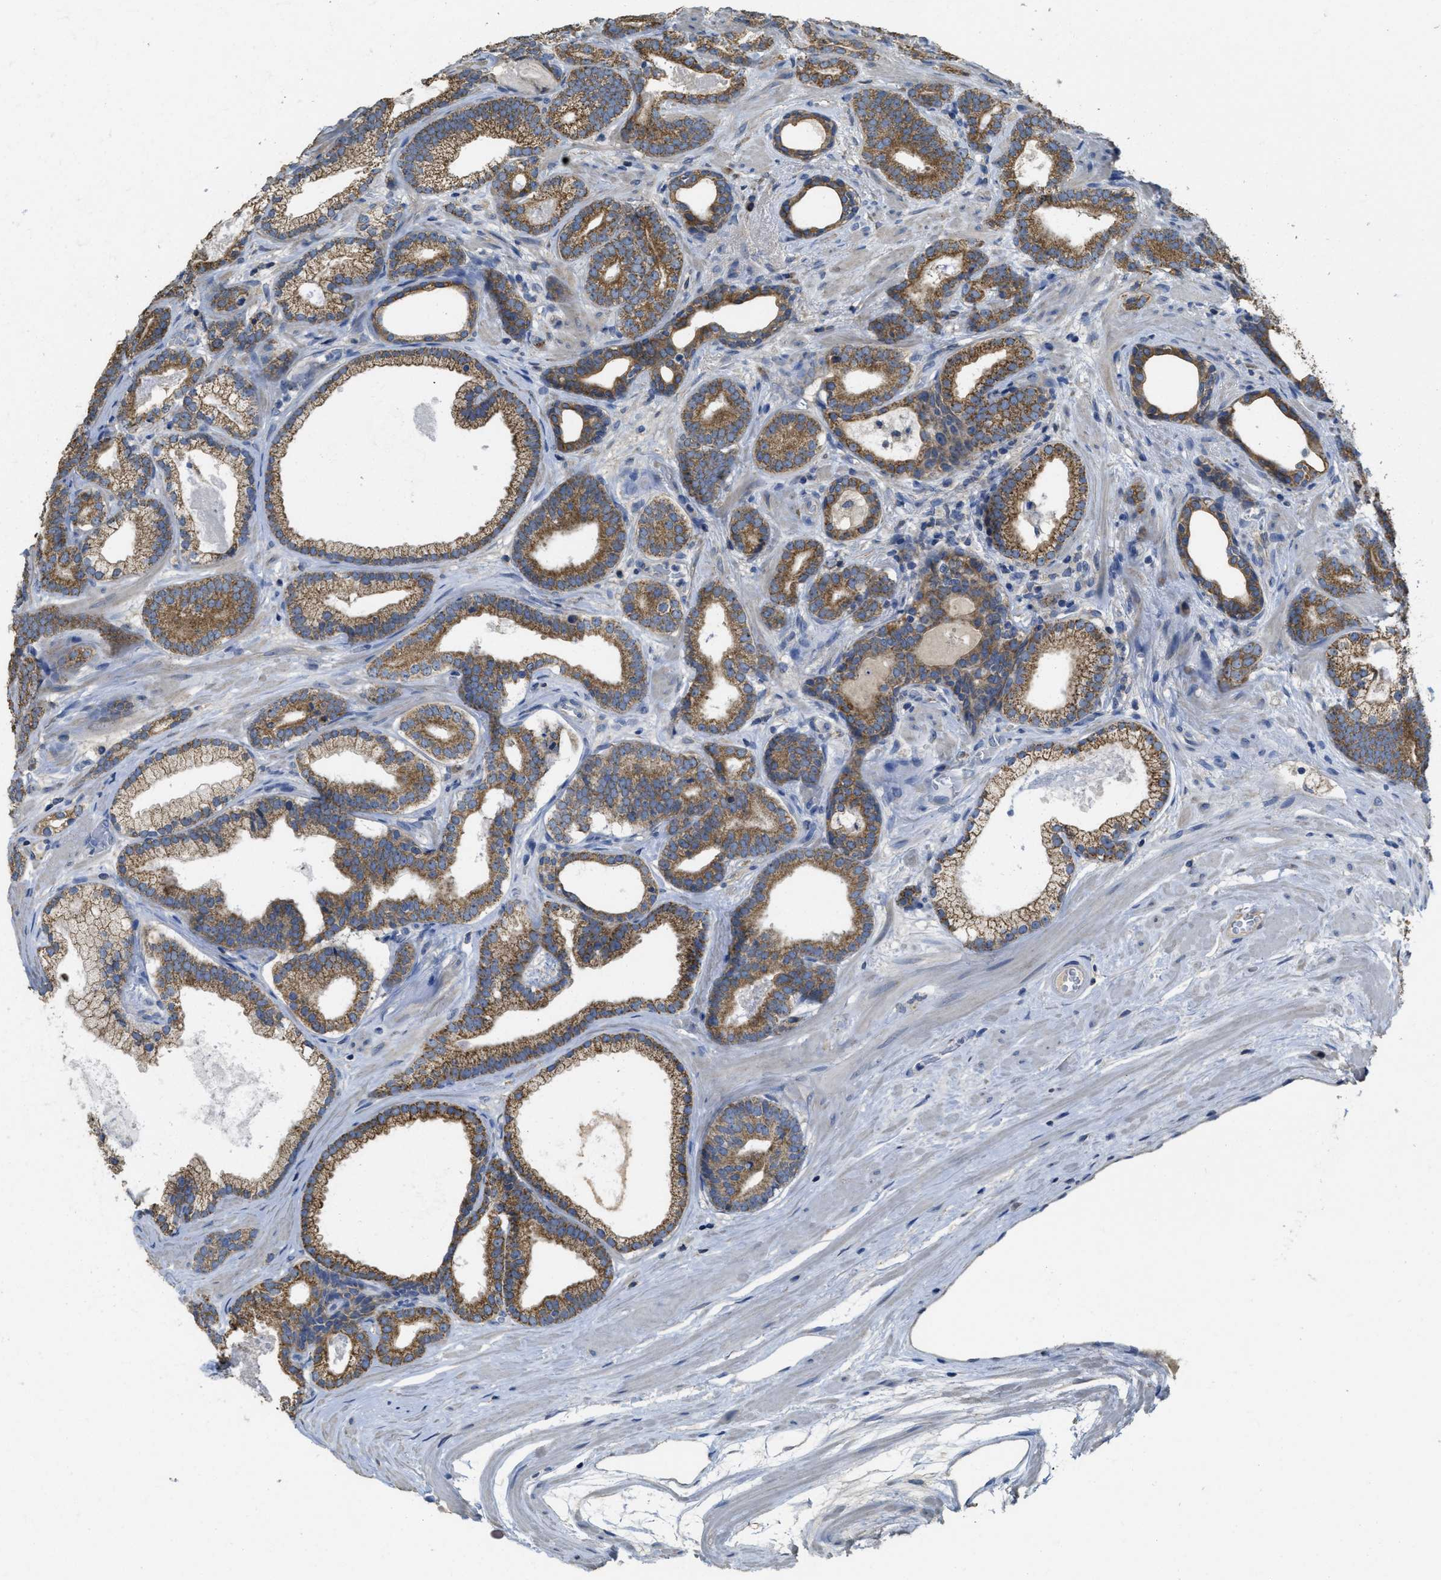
{"staining": {"intensity": "moderate", "quantity": ">75%", "location": "cytoplasmic/membranous"}, "tissue": "prostate cancer", "cell_type": "Tumor cells", "image_type": "cancer", "snomed": [{"axis": "morphology", "description": "Adenocarcinoma, High grade"}, {"axis": "topography", "description": "Prostate"}], "caption": "High-grade adenocarcinoma (prostate) was stained to show a protein in brown. There is medium levels of moderate cytoplasmic/membranous staining in approximately >75% of tumor cells. Nuclei are stained in blue.", "gene": "SFXN2", "patient": {"sex": "male", "age": 60}}